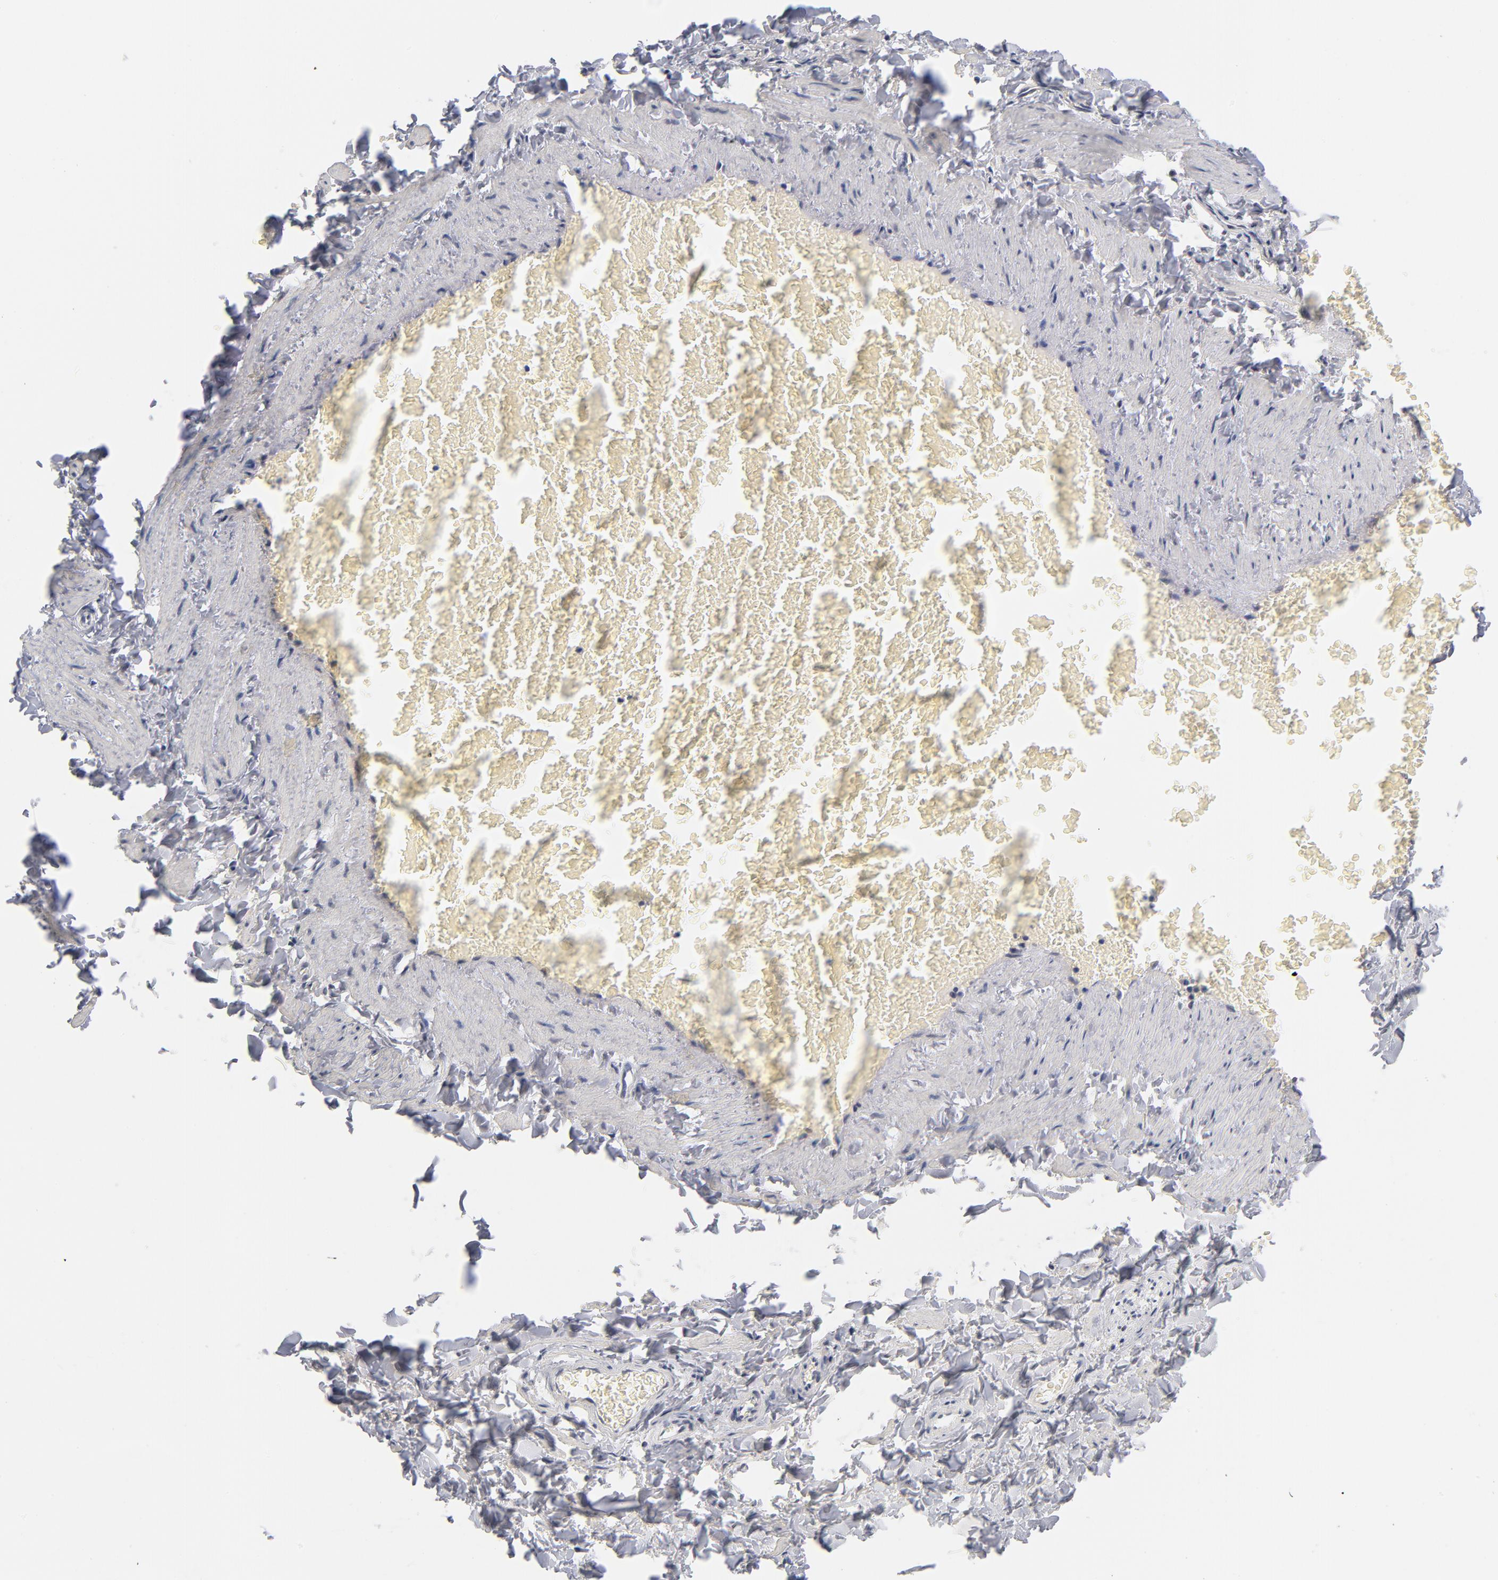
{"staining": {"intensity": "negative", "quantity": "none", "location": "none"}, "tissue": "adipose tissue", "cell_type": "Adipocytes", "image_type": "normal", "snomed": [{"axis": "morphology", "description": "Normal tissue, NOS"}, {"axis": "topography", "description": "Vascular tissue"}], "caption": "This micrograph is of normal adipose tissue stained with immunohistochemistry (IHC) to label a protein in brown with the nuclei are counter-stained blue. There is no expression in adipocytes.", "gene": "BAP1", "patient": {"sex": "male", "age": 41}}